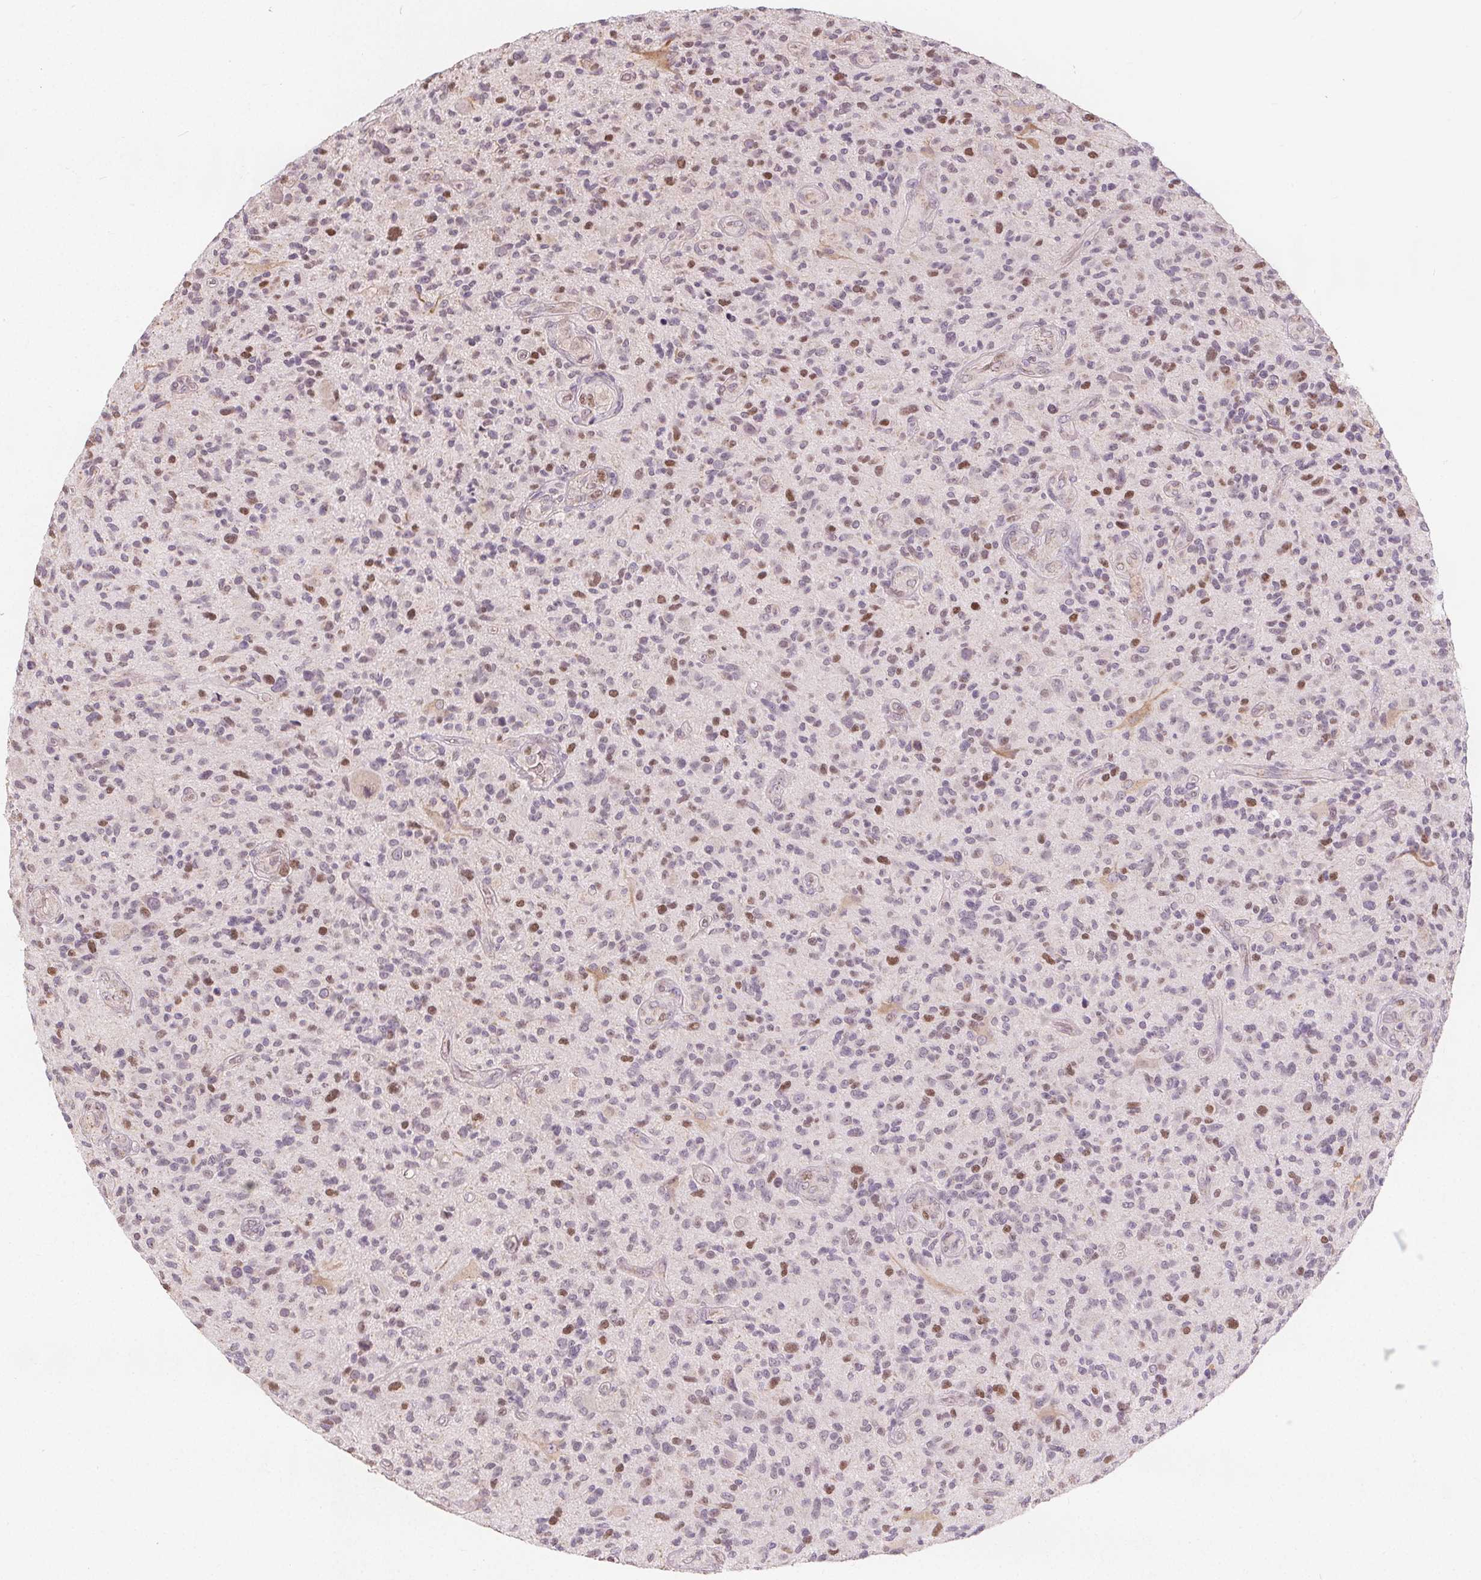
{"staining": {"intensity": "moderate", "quantity": "<25%", "location": "nuclear"}, "tissue": "glioma", "cell_type": "Tumor cells", "image_type": "cancer", "snomed": [{"axis": "morphology", "description": "Glioma, malignant, High grade"}, {"axis": "topography", "description": "Brain"}], "caption": "This photomicrograph shows IHC staining of glioma, with low moderate nuclear staining in approximately <25% of tumor cells.", "gene": "TIPIN", "patient": {"sex": "male", "age": 47}}